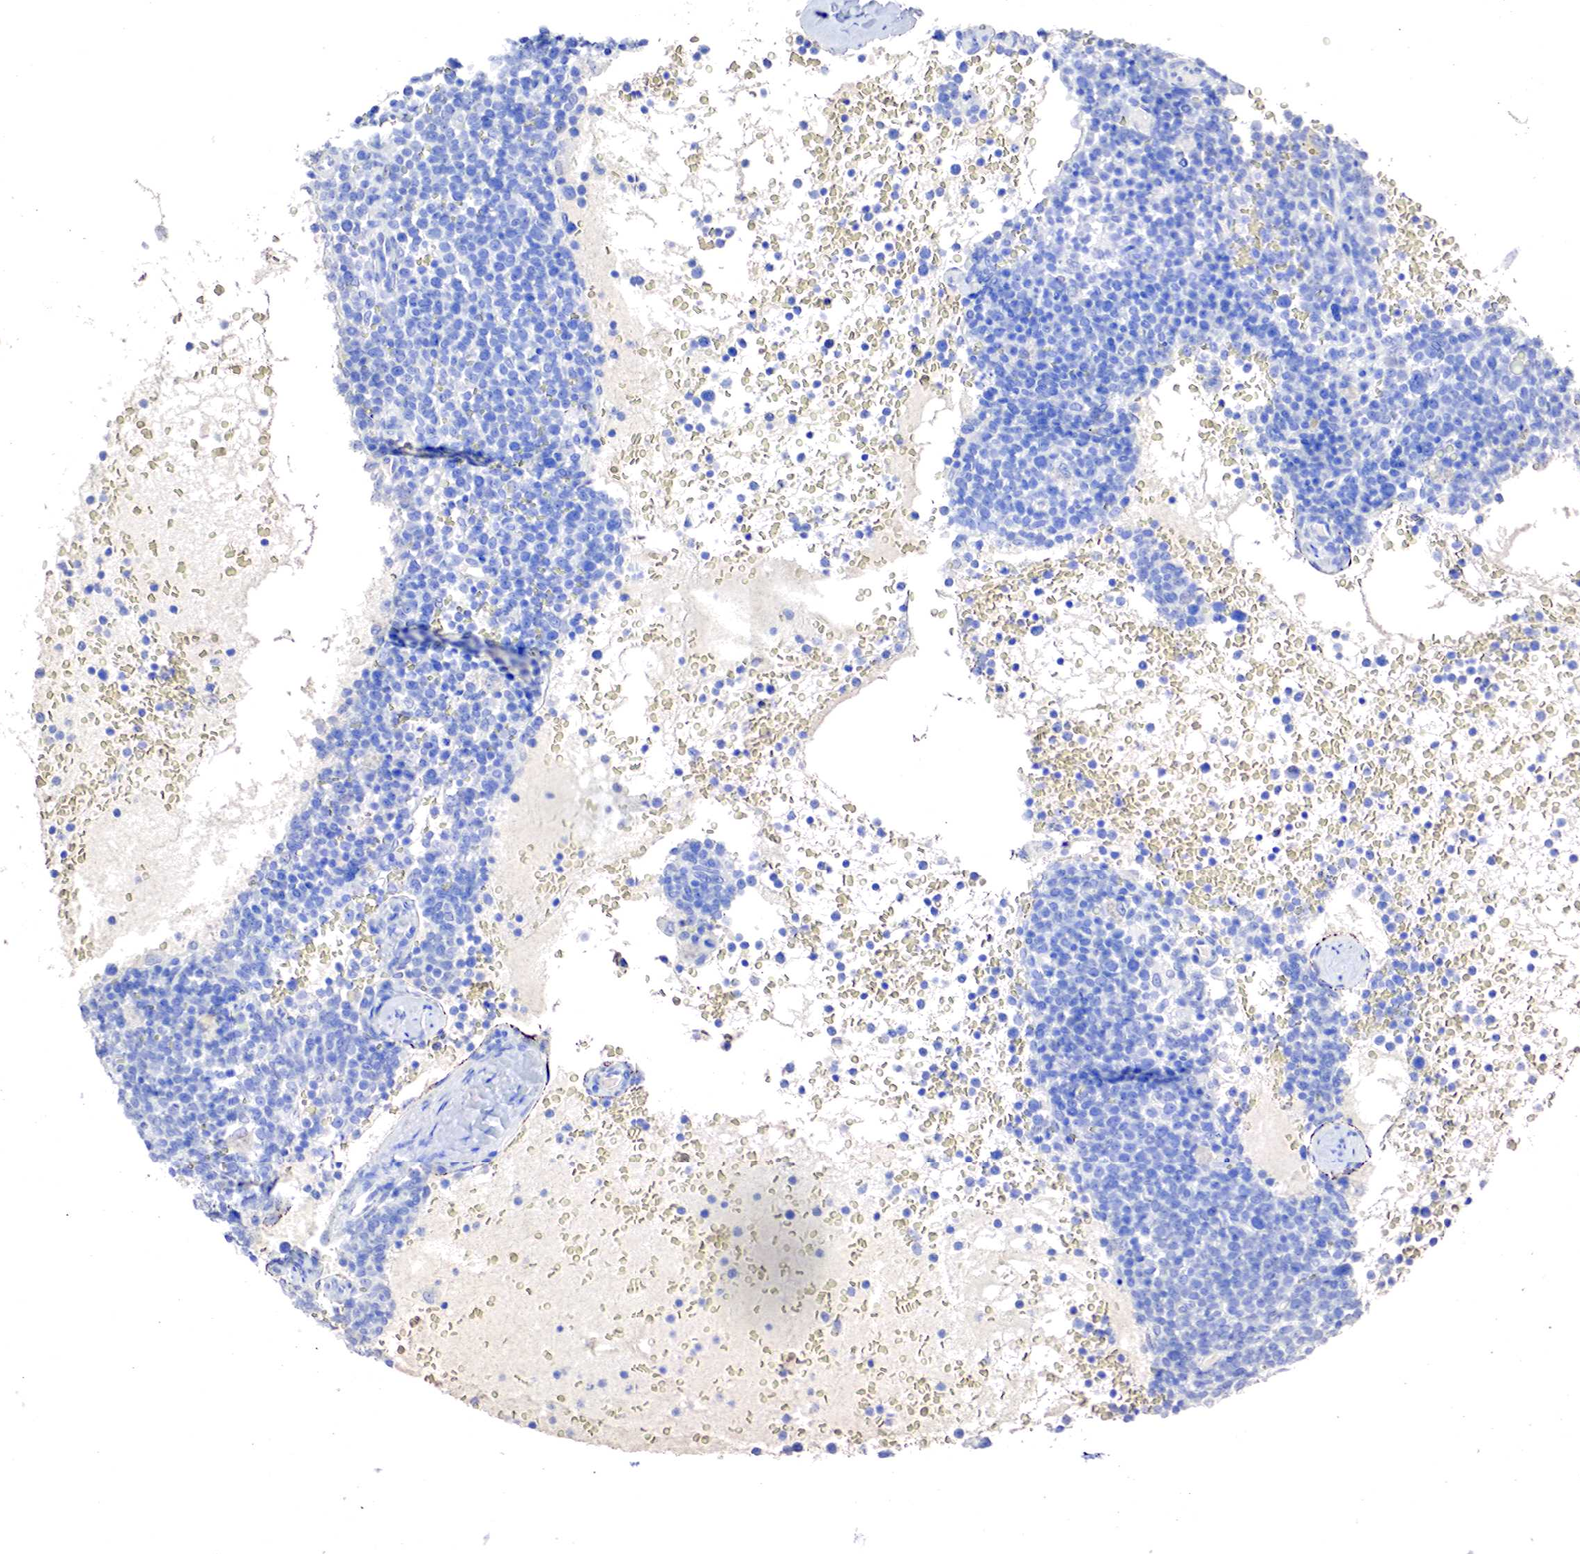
{"staining": {"intensity": "negative", "quantity": "none", "location": "none"}, "tissue": "lymphoma", "cell_type": "Tumor cells", "image_type": "cancer", "snomed": [{"axis": "morphology", "description": "Malignant lymphoma, non-Hodgkin's type, High grade"}, {"axis": "topography", "description": "Lymph node"}], "caption": "Immunohistochemistry (IHC) micrograph of human malignant lymphoma, non-Hodgkin's type (high-grade) stained for a protein (brown), which demonstrates no expression in tumor cells. The staining was performed using DAB to visualize the protein expression in brown, while the nuclei were stained in blue with hematoxylin (Magnification: 20x).", "gene": "OTC", "patient": {"sex": "female", "age": 76}}